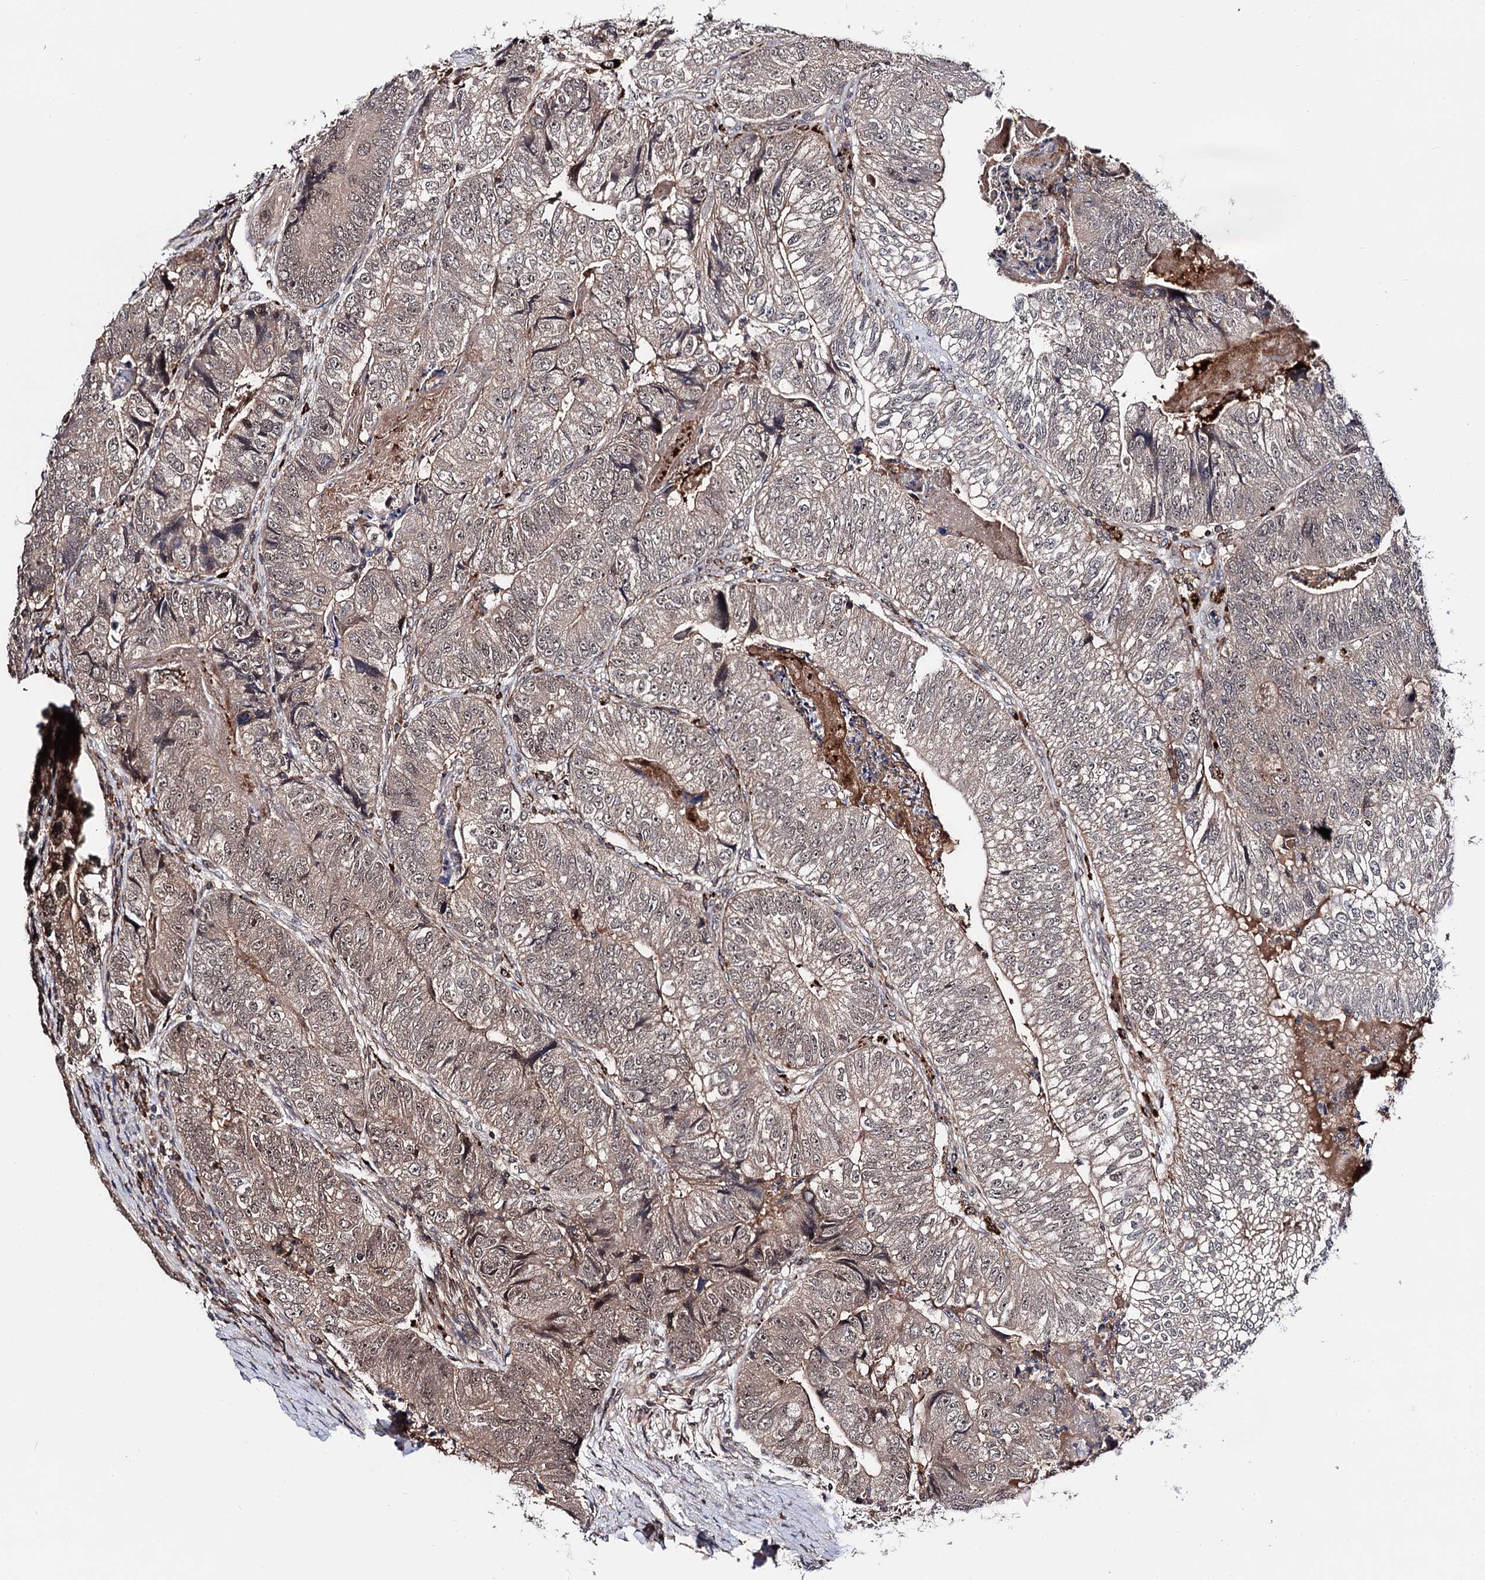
{"staining": {"intensity": "weak", "quantity": "25%-75%", "location": "cytoplasmic/membranous"}, "tissue": "colorectal cancer", "cell_type": "Tumor cells", "image_type": "cancer", "snomed": [{"axis": "morphology", "description": "Adenocarcinoma, NOS"}, {"axis": "topography", "description": "Colon"}], "caption": "A high-resolution photomicrograph shows immunohistochemistry (IHC) staining of colorectal cancer (adenocarcinoma), which shows weak cytoplasmic/membranous expression in about 25%-75% of tumor cells.", "gene": "MICAL2", "patient": {"sex": "female", "age": 67}}